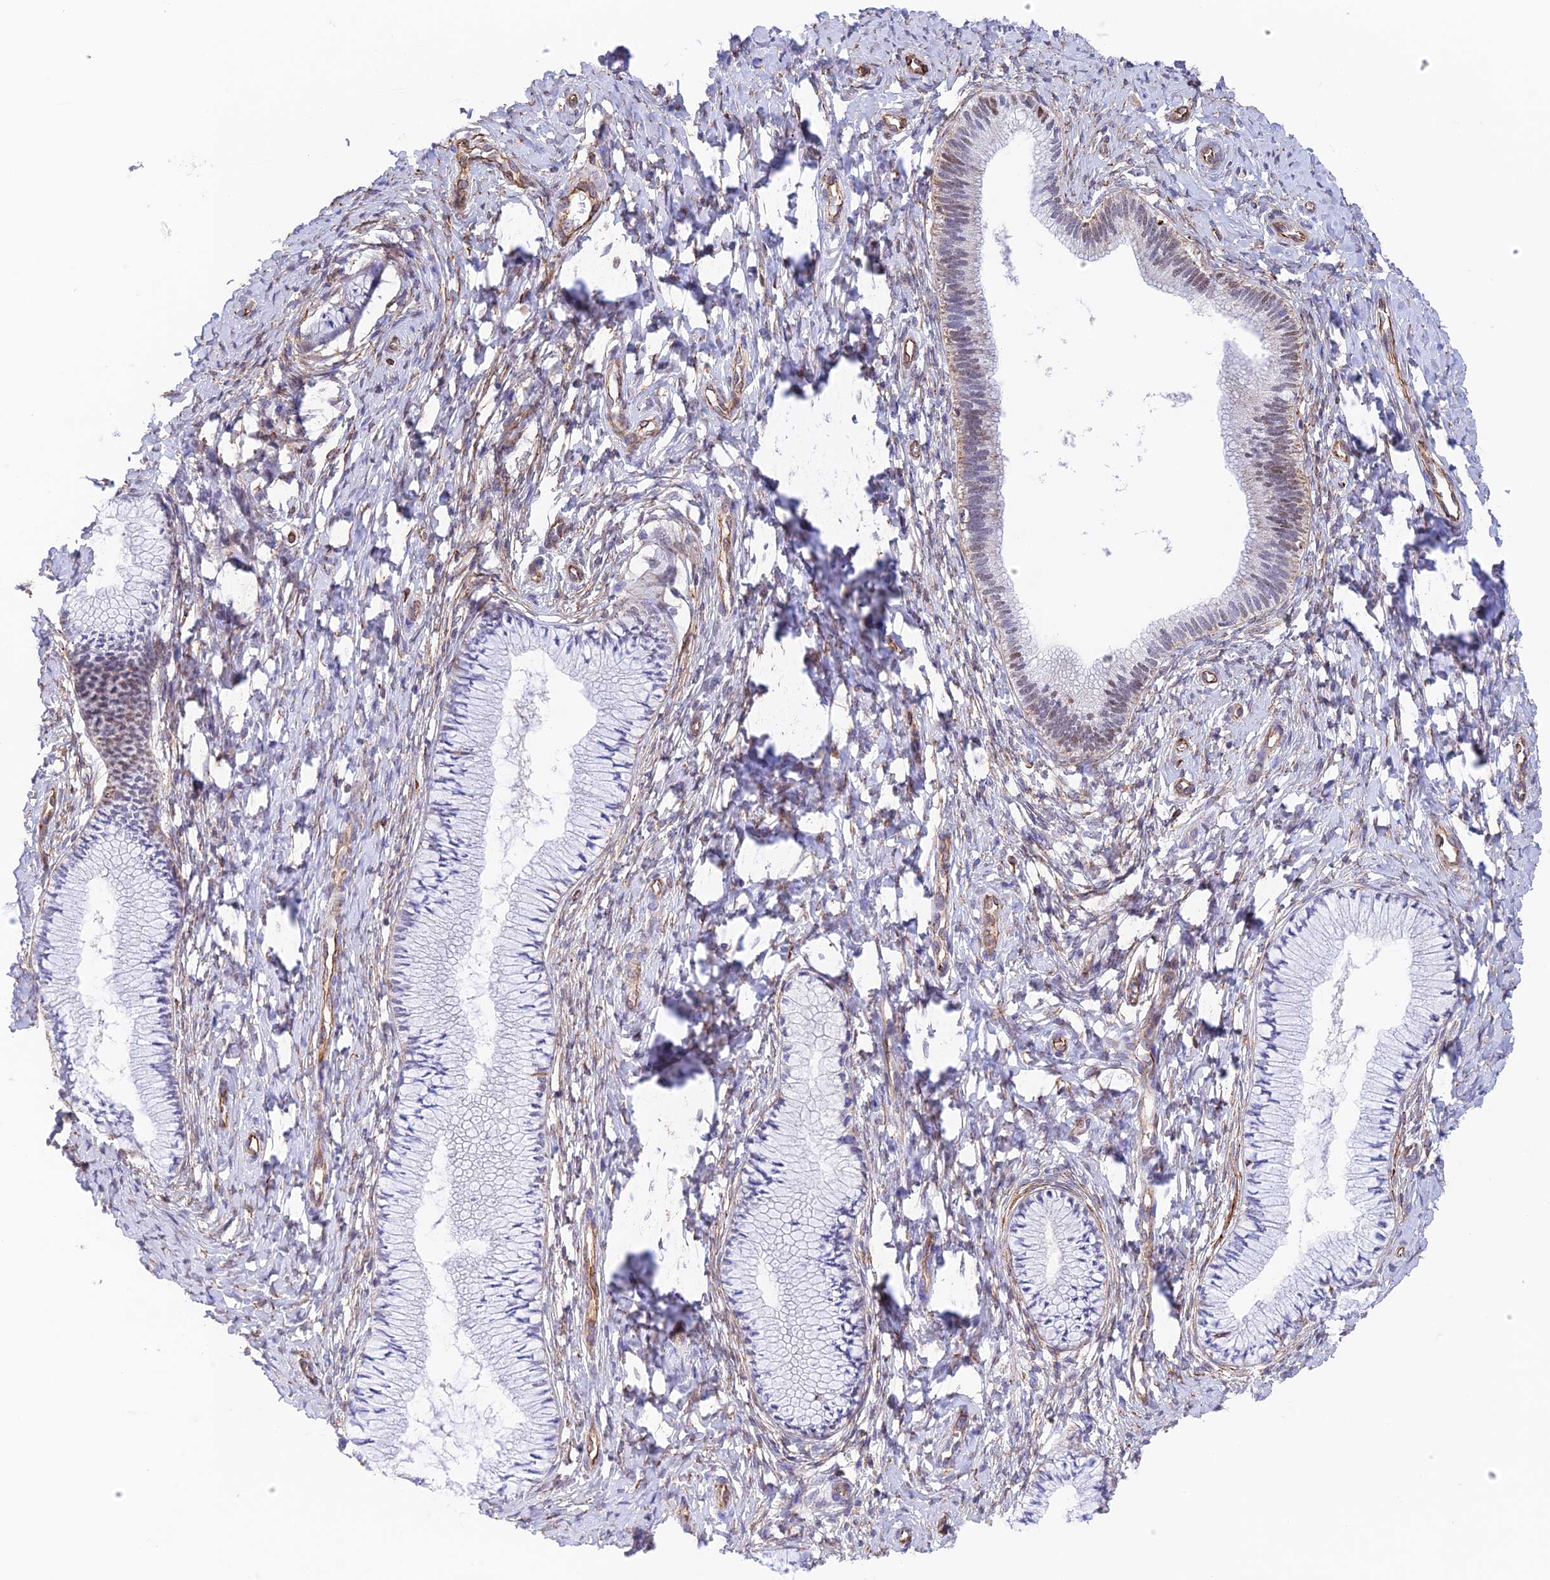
{"staining": {"intensity": "weak", "quantity": "<25%", "location": "nuclear"}, "tissue": "cervix", "cell_type": "Glandular cells", "image_type": "normal", "snomed": [{"axis": "morphology", "description": "Normal tissue, NOS"}, {"axis": "topography", "description": "Cervix"}], "caption": "Protein analysis of benign cervix reveals no significant expression in glandular cells.", "gene": "ZNF652", "patient": {"sex": "female", "age": 36}}